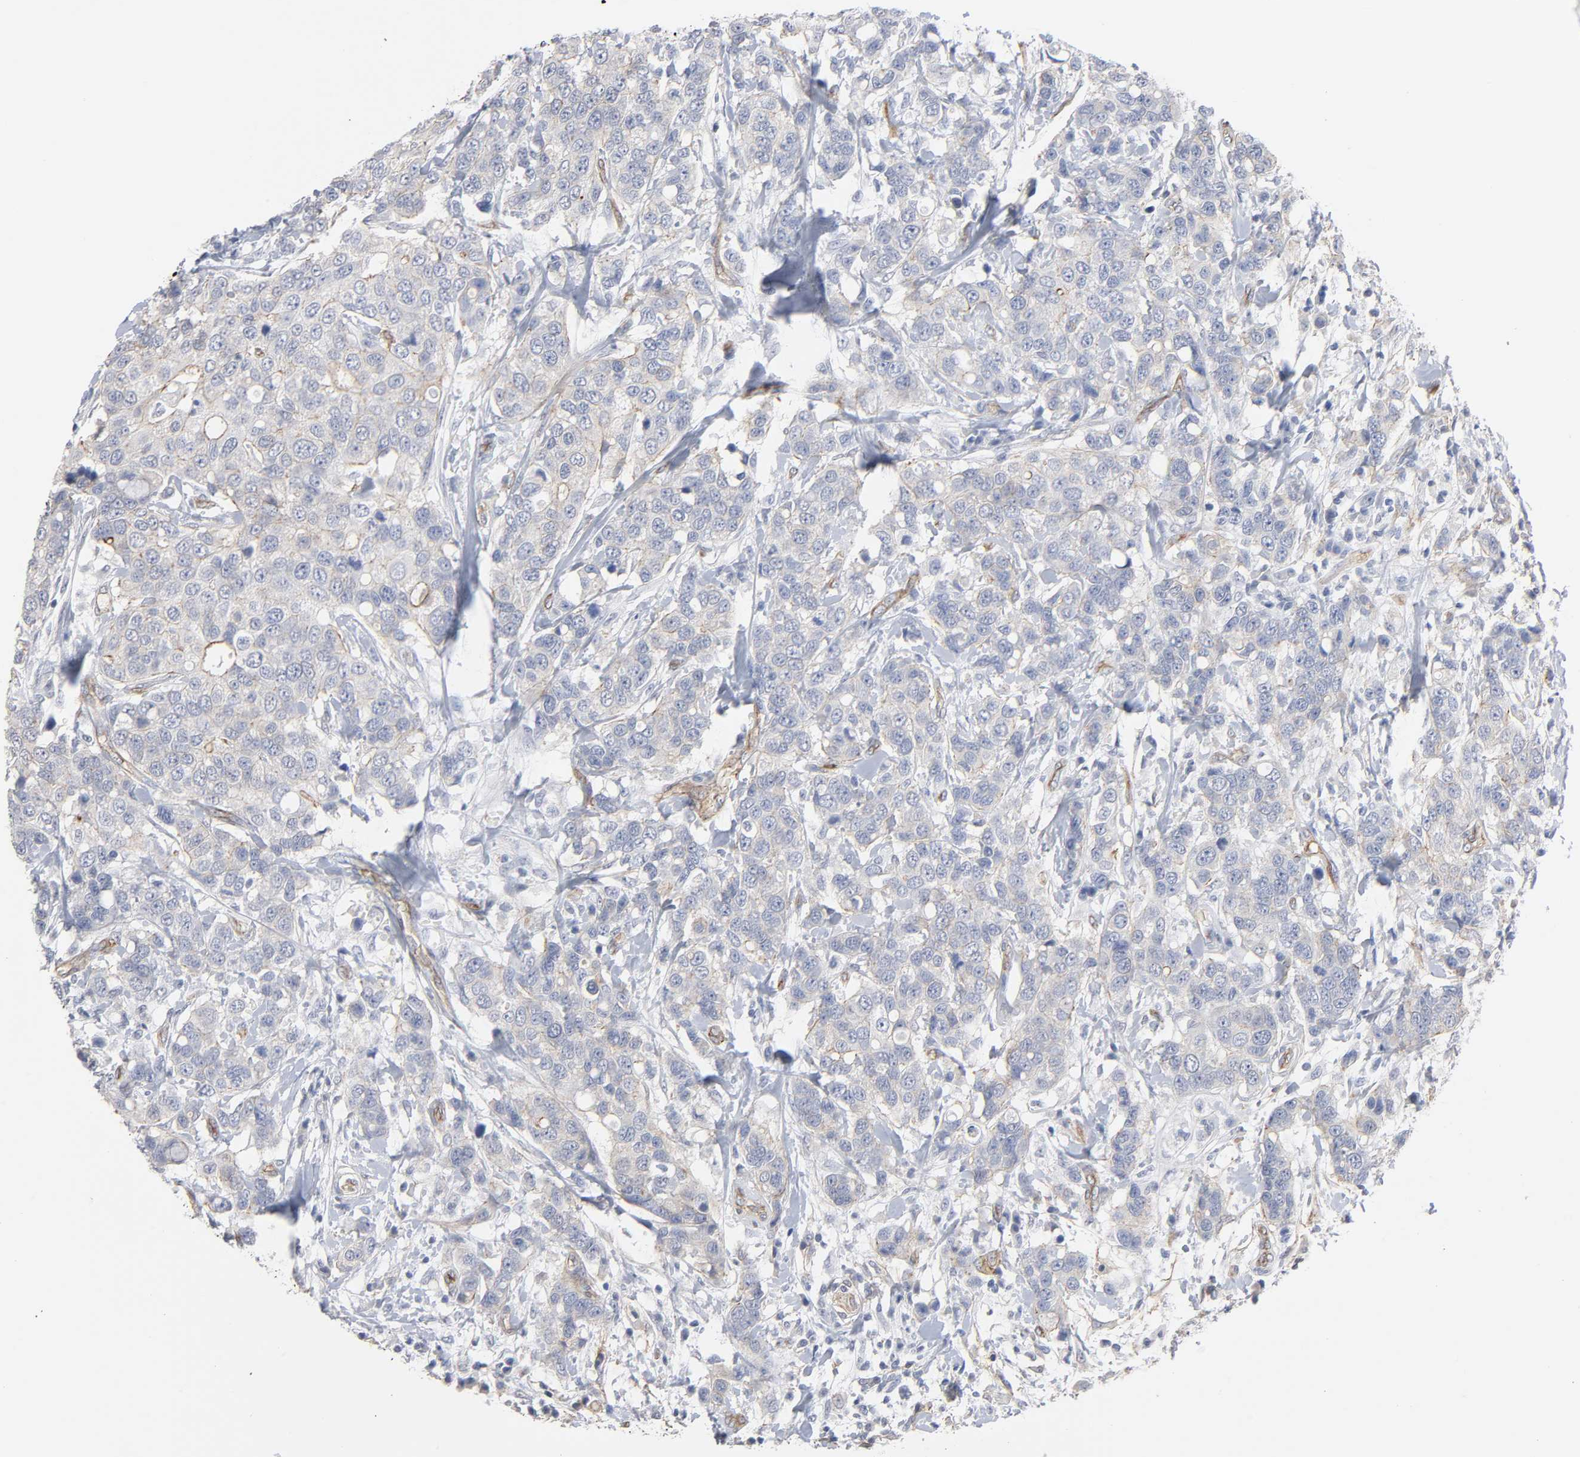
{"staining": {"intensity": "negative", "quantity": "none", "location": "none"}, "tissue": "breast cancer", "cell_type": "Tumor cells", "image_type": "cancer", "snomed": [{"axis": "morphology", "description": "Duct carcinoma"}, {"axis": "topography", "description": "Breast"}], "caption": "Intraductal carcinoma (breast) was stained to show a protein in brown. There is no significant positivity in tumor cells. (Stains: DAB immunohistochemistry (IHC) with hematoxylin counter stain, Microscopy: brightfield microscopy at high magnification).", "gene": "SPTAN1", "patient": {"sex": "female", "age": 27}}